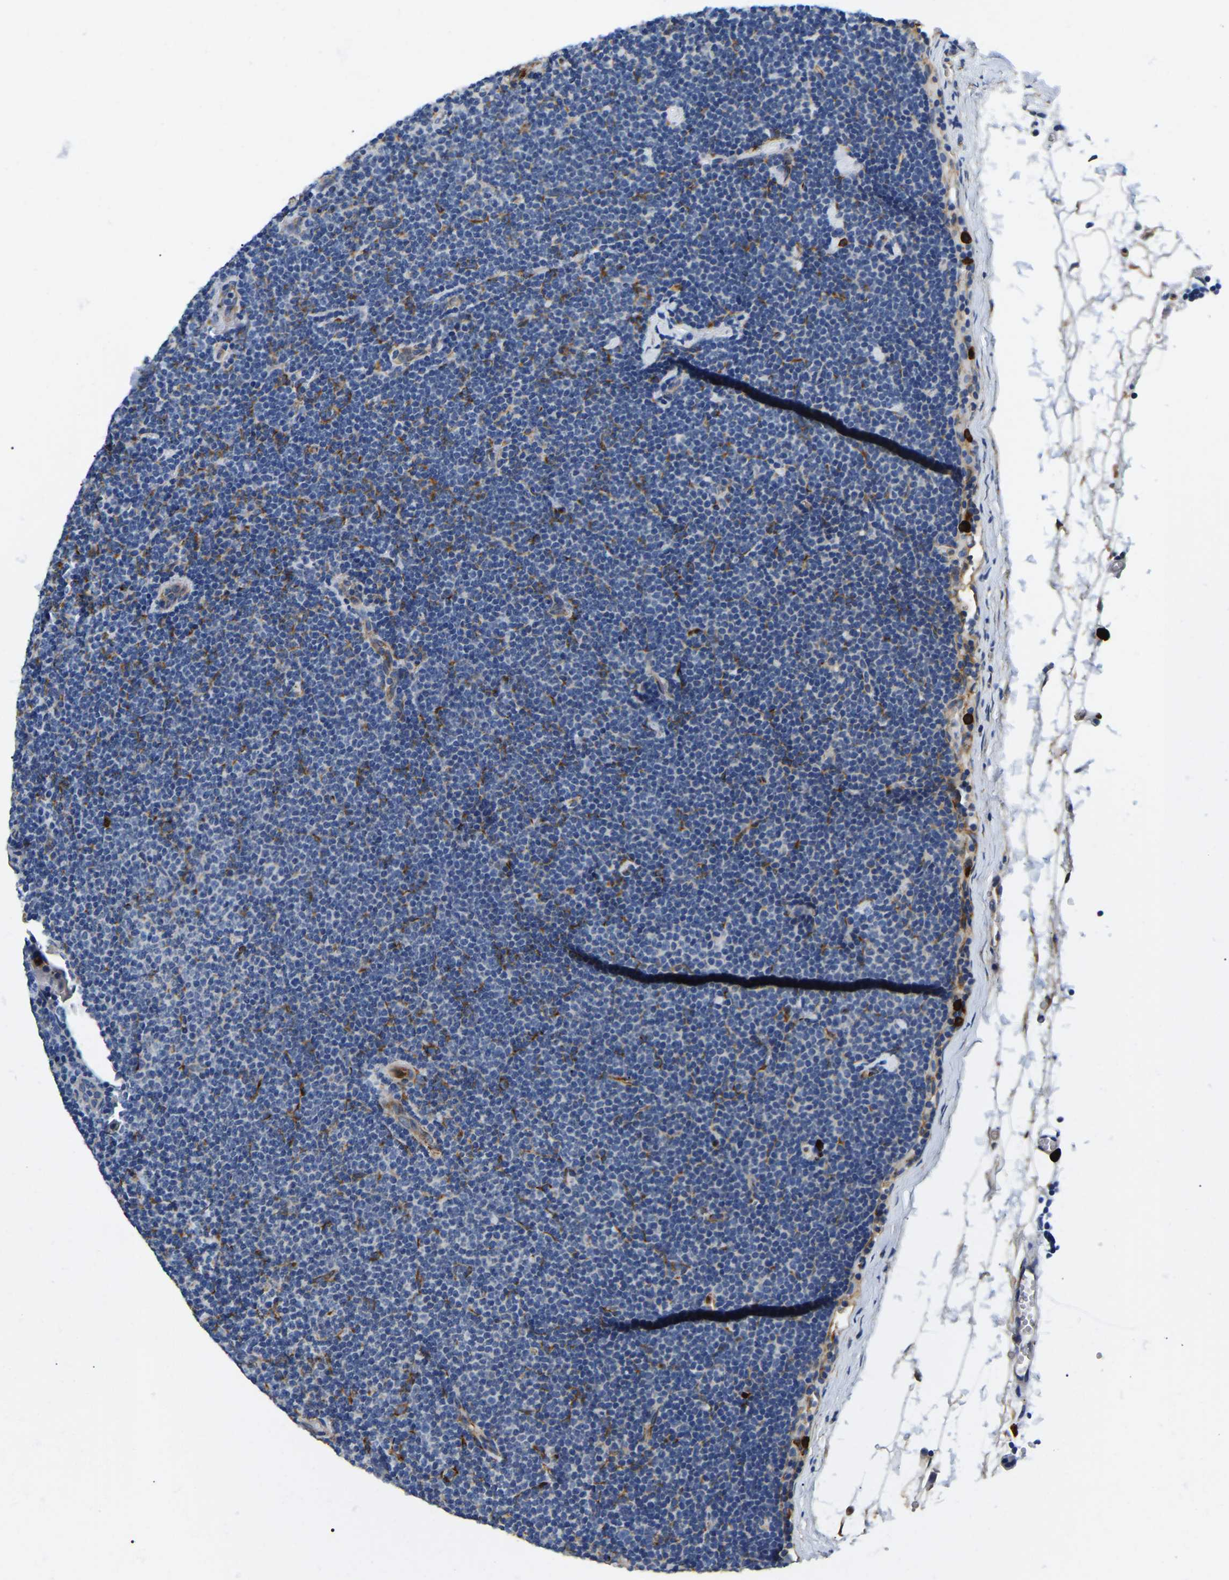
{"staining": {"intensity": "negative", "quantity": "none", "location": "none"}, "tissue": "lymphoma", "cell_type": "Tumor cells", "image_type": "cancer", "snomed": [{"axis": "morphology", "description": "Malignant lymphoma, non-Hodgkin's type, Low grade"}, {"axis": "topography", "description": "Lymph node"}], "caption": "High power microscopy photomicrograph of an immunohistochemistry (IHC) histopathology image of low-grade malignant lymphoma, non-Hodgkin's type, revealing no significant expression in tumor cells.", "gene": "DUSP8", "patient": {"sex": "female", "age": 53}}